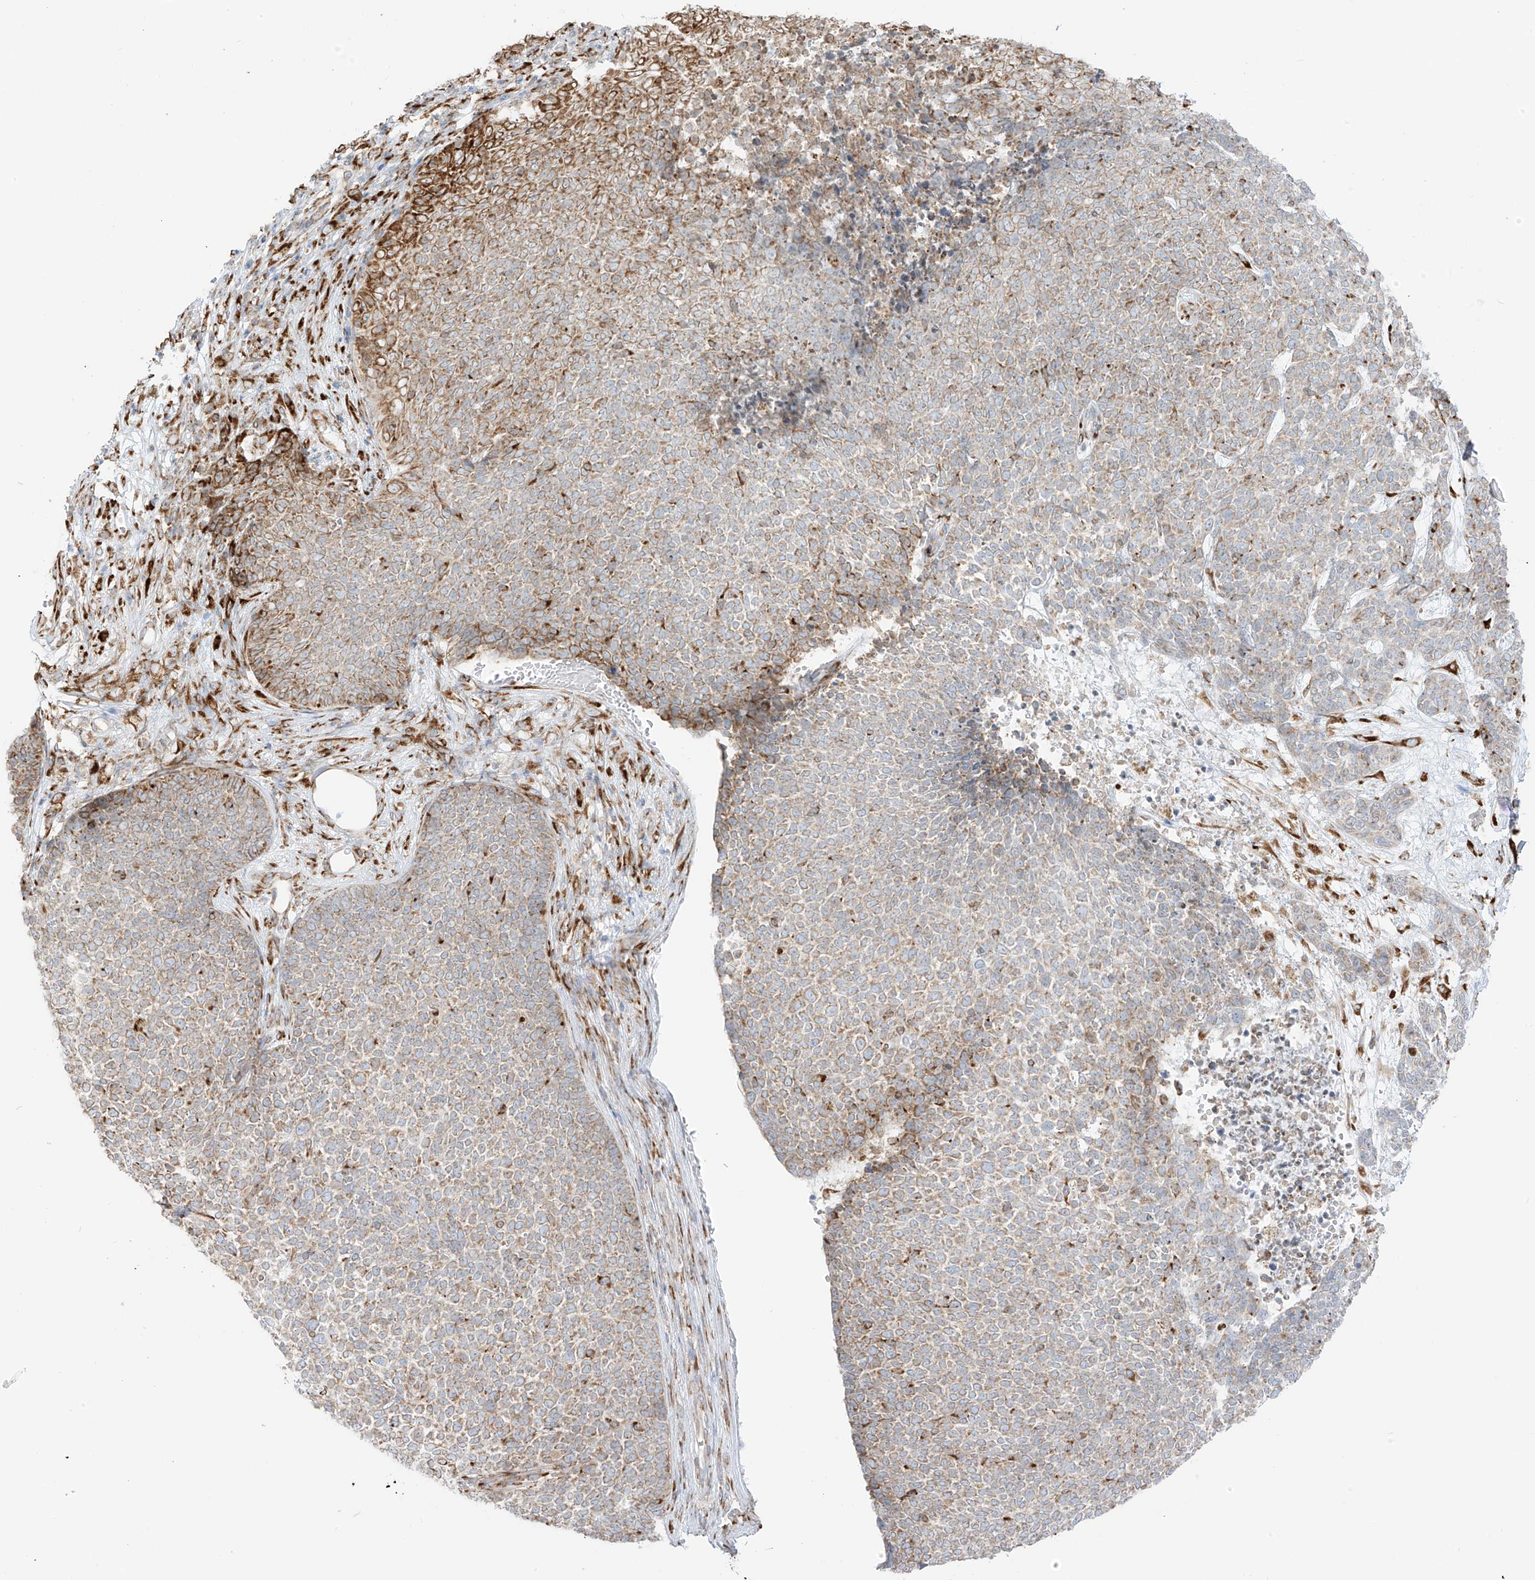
{"staining": {"intensity": "moderate", "quantity": "<25%", "location": "cytoplasmic/membranous"}, "tissue": "skin cancer", "cell_type": "Tumor cells", "image_type": "cancer", "snomed": [{"axis": "morphology", "description": "Basal cell carcinoma"}, {"axis": "topography", "description": "Skin"}], "caption": "A high-resolution image shows IHC staining of skin cancer (basal cell carcinoma), which displays moderate cytoplasmic/membranous positivity in approximately <25% of tumor cells.", "gene": "LRRC59", "patient": {"sex": "female", "age": 84}}